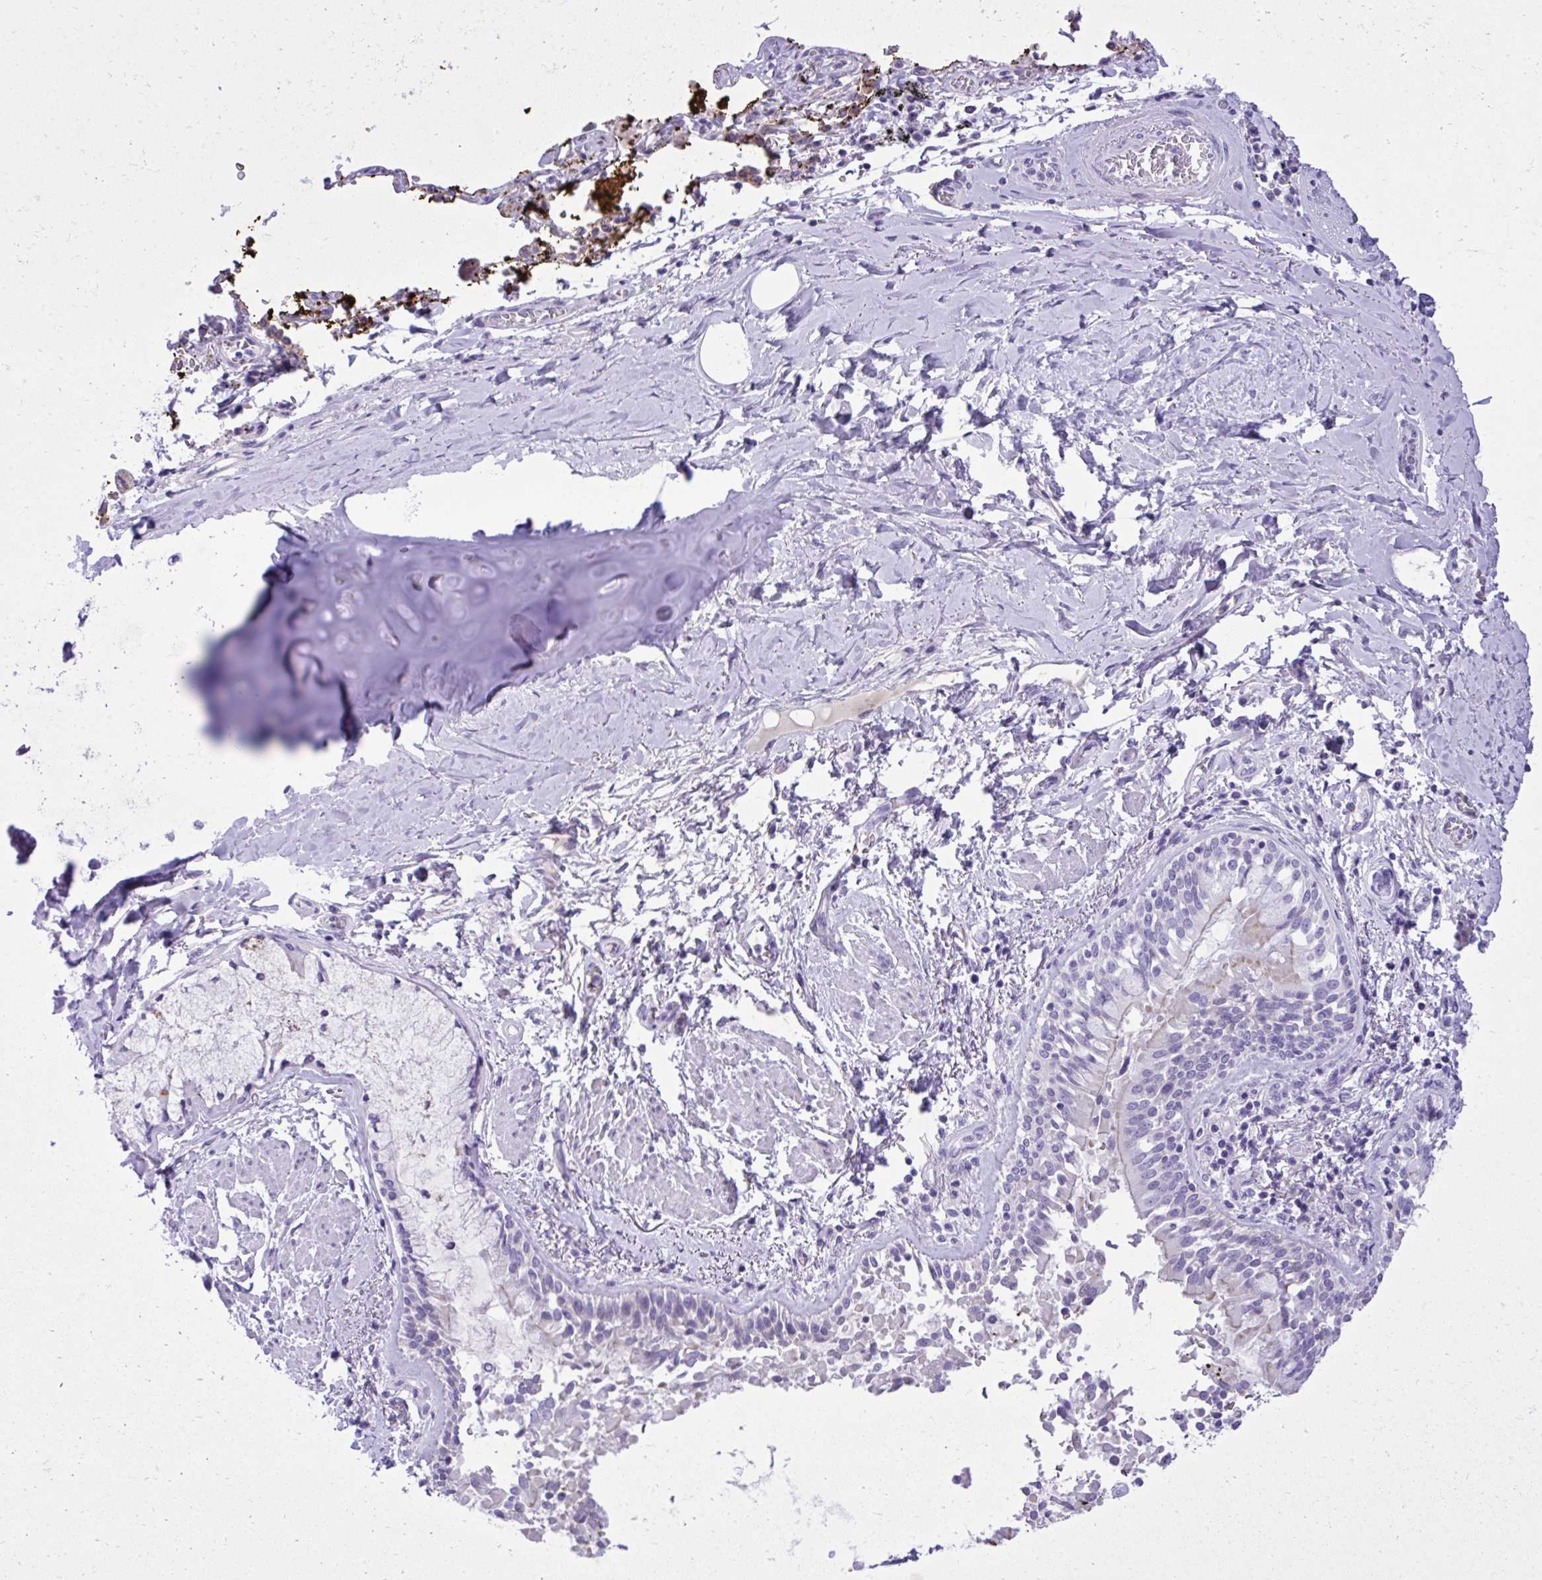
{"staining": {"intensity": "negative", "quantity": "none", "location": "none"}, "tissue": "adipose tissue", "cell_type": "Adipocytes", "image_type": "normal", "snomed": [{"axis": "morphology", "description": "Normal tissue, NOS"}, {"axis": "morphology", "description": "Degeneration, NOS"}, {"axis": "topography", "description": "Cartilage tissue"}, {"axis": "topography", "description": "Lung"}], "caption": "This is an IHC photomicrograph of unremarkable adipose tissue. There is no staining in adipocytes.", "gene": "PITPNM3", "patient": {"sex": "female", "age": 61}}